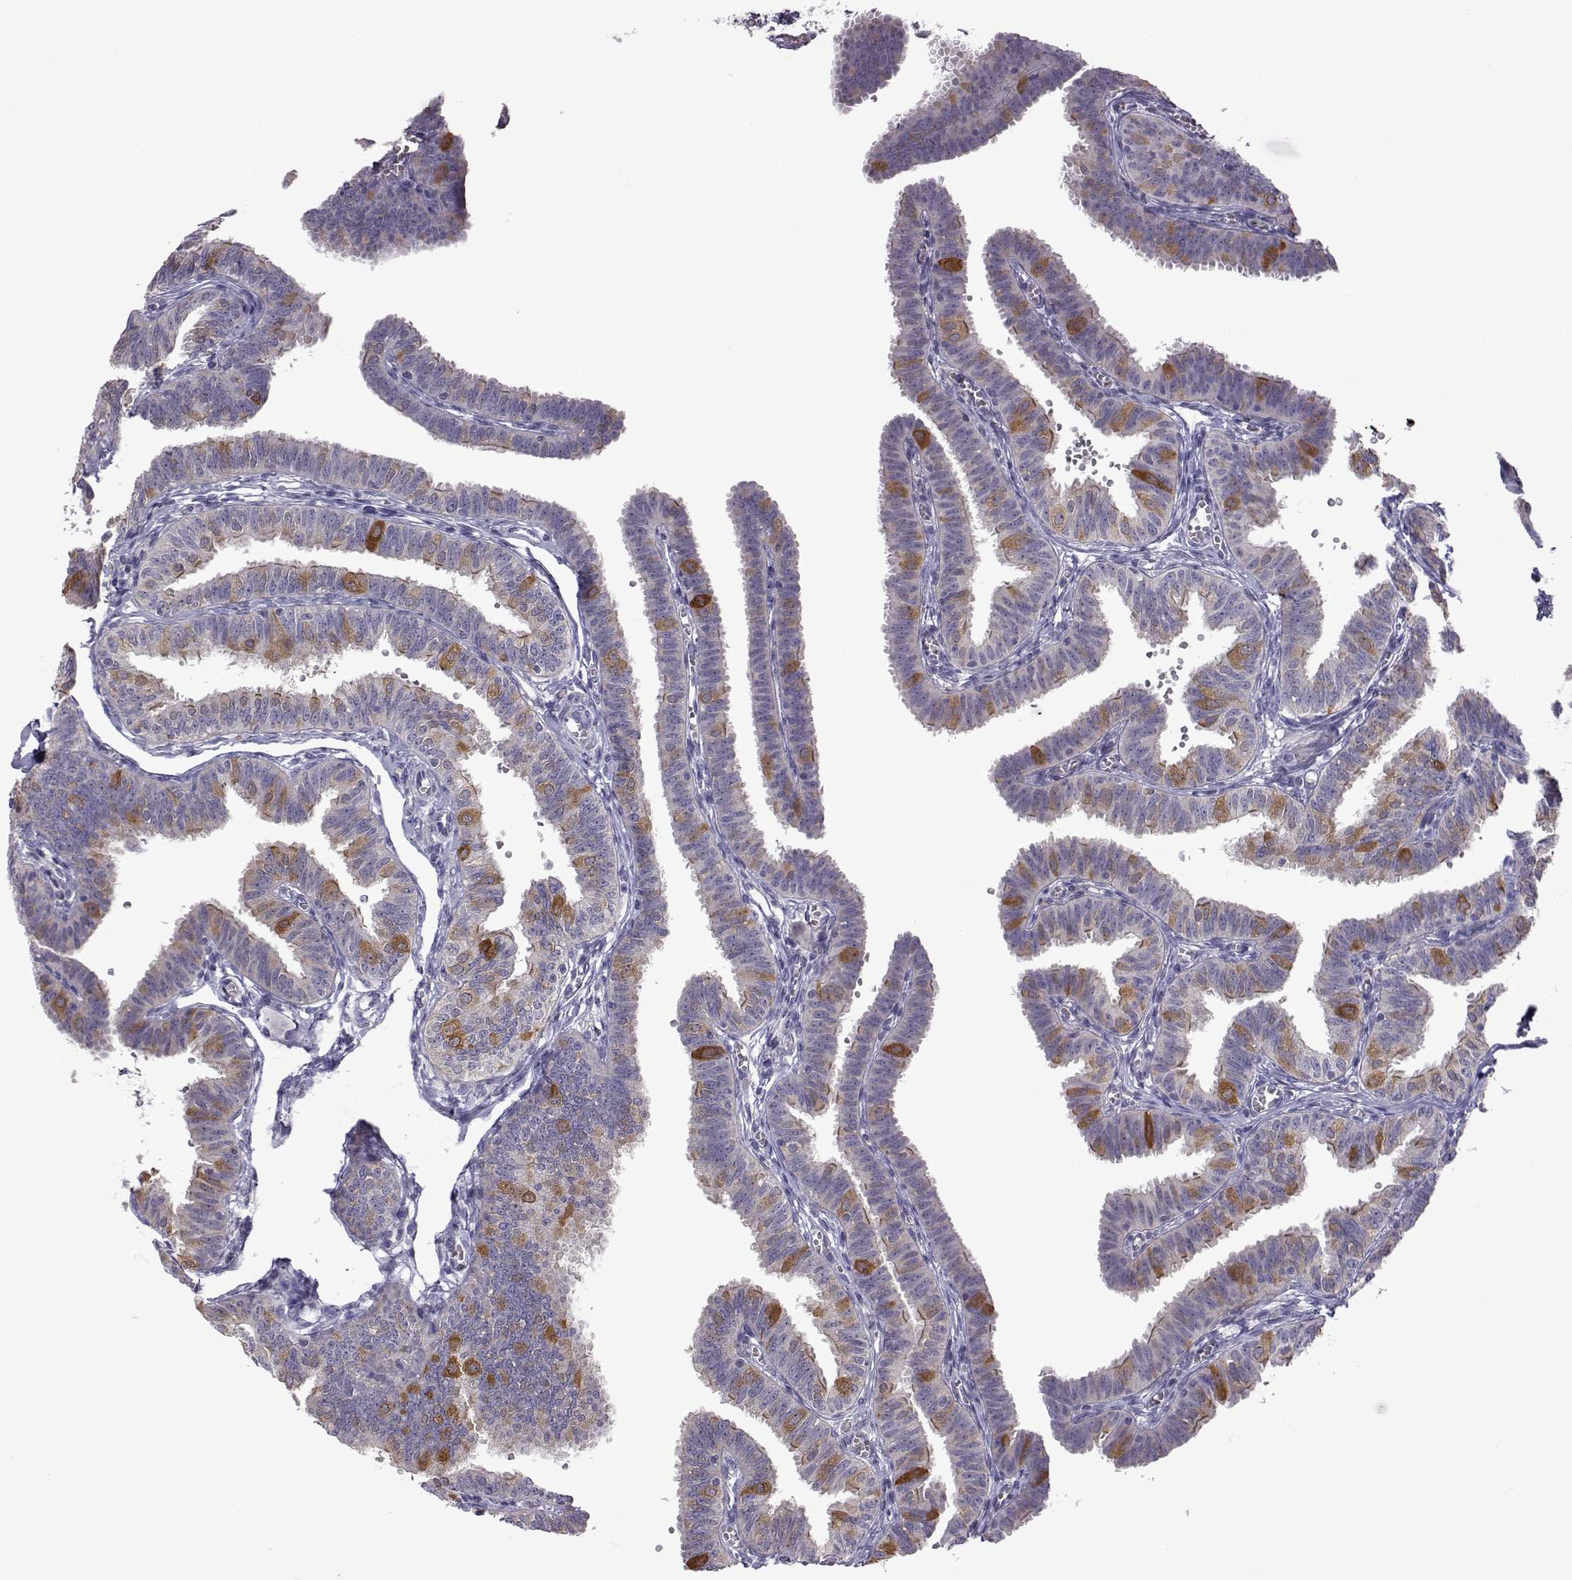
{"staining": {"intensity": "moderate", "quantity": "<25%", "location": "cytoplasmic/membranous"}, "tissue": "fallopian tube", "cell_type": "Glandular cells", "image_type": "normal", "snomed": [{"axis": "morphology", "description": "Normal tissue, NOS"}, {"axis": "topography", "description": "Fallopian tube"}], "caption": "The micrograph reveals a brown stain indicating the presence of a protein in the cytoplasmic/membranous of glandular cells in fallopian tube.", "gene": "VGF", "patient": {"sex": "female", "age": 25}}